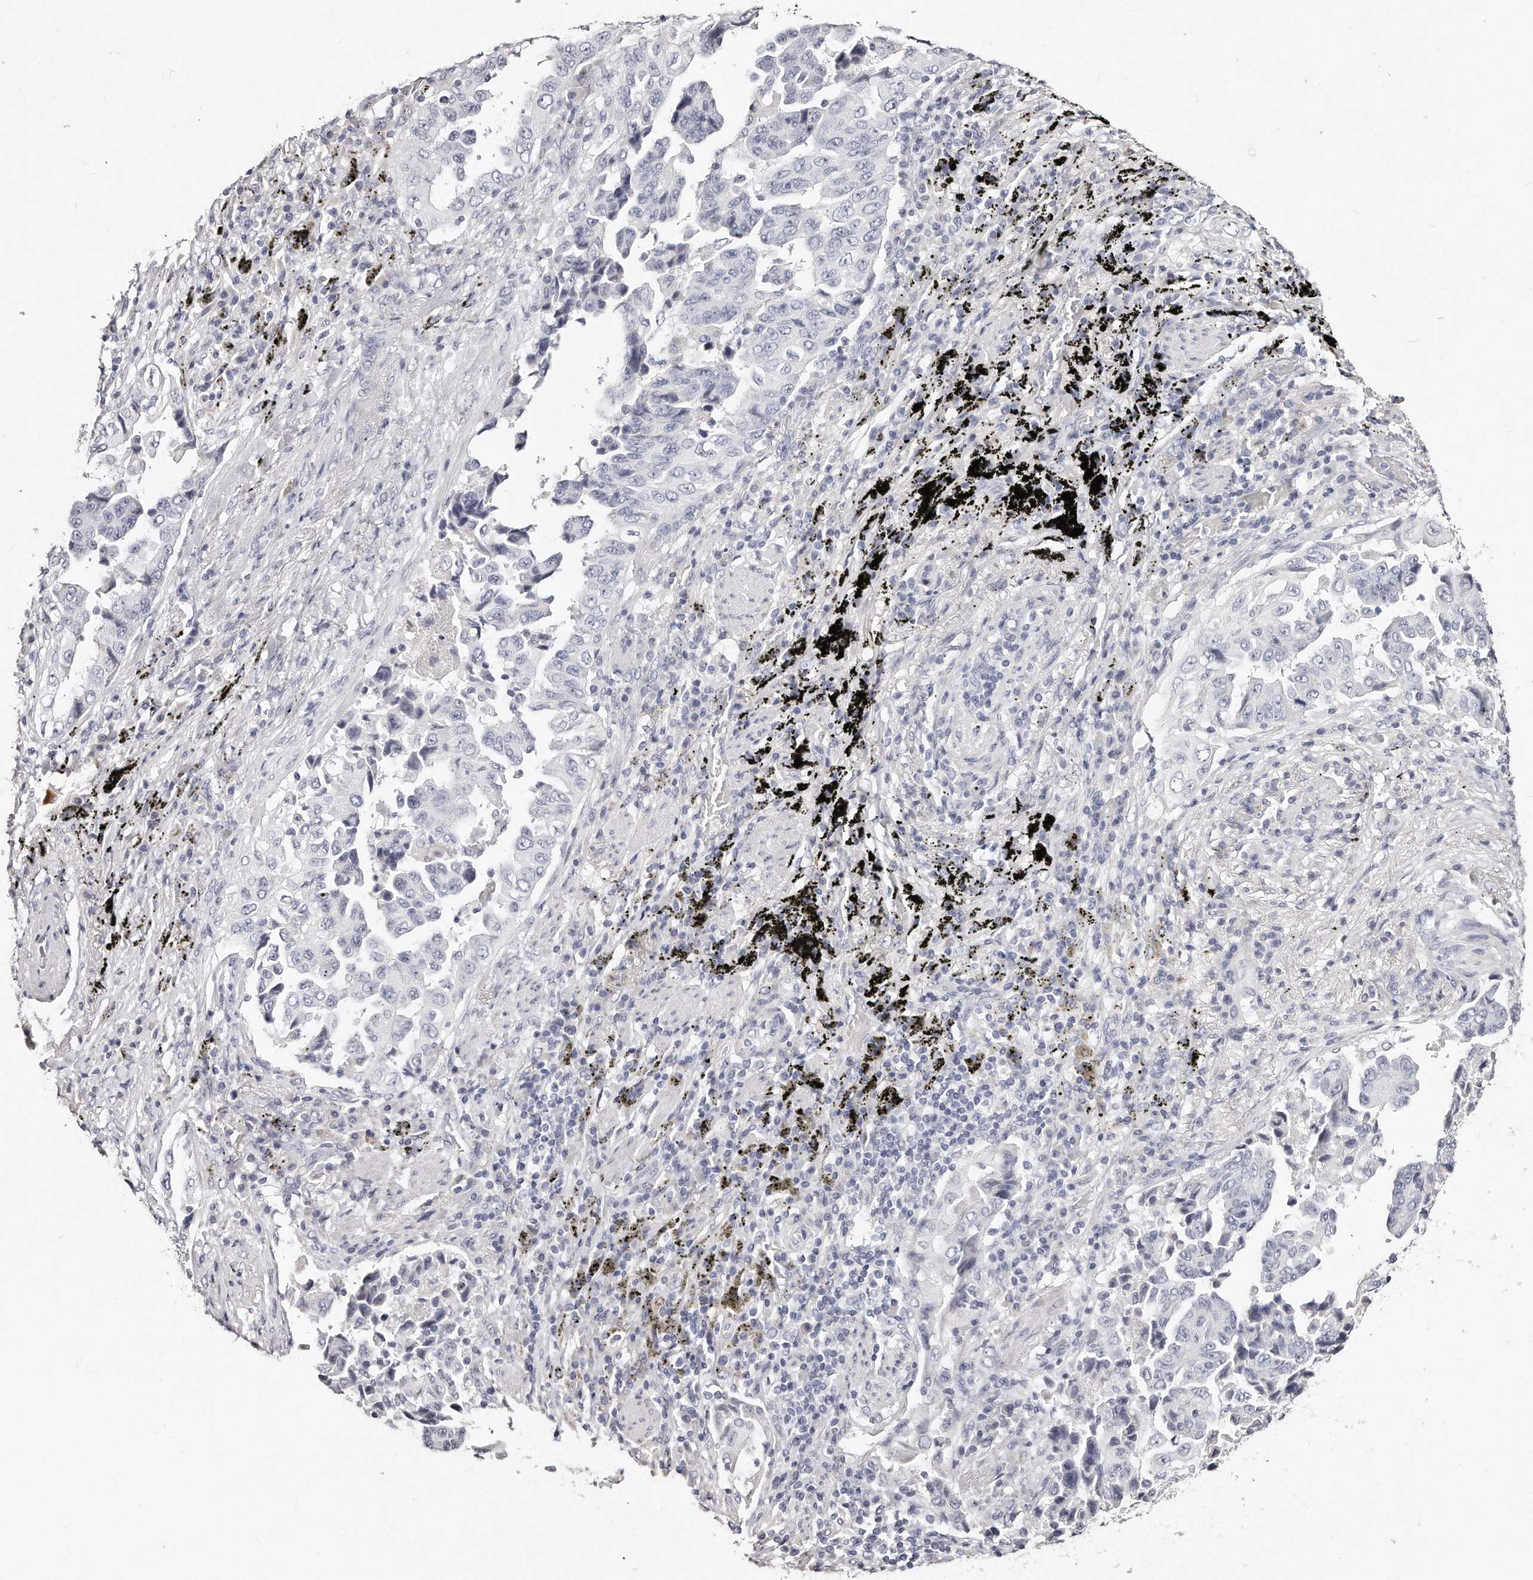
{"staining": {"intensity": "negative", "quantity": "none", "location": "none"}, "tissue": "lung cancer", "cell_type": "Tumor cells", "image_type": "cancer", "snomed": [{"axis": "morphology", "description": "Adenocarcinoma, NOS"}, {"axis": "topography", "description": "Lung"}], "caption": "The micrograph exhibits no staining of tumor cells in lung adenocarcinoma.", "gene": "GDA", "patient": {"sex": "female", "age": 51}}